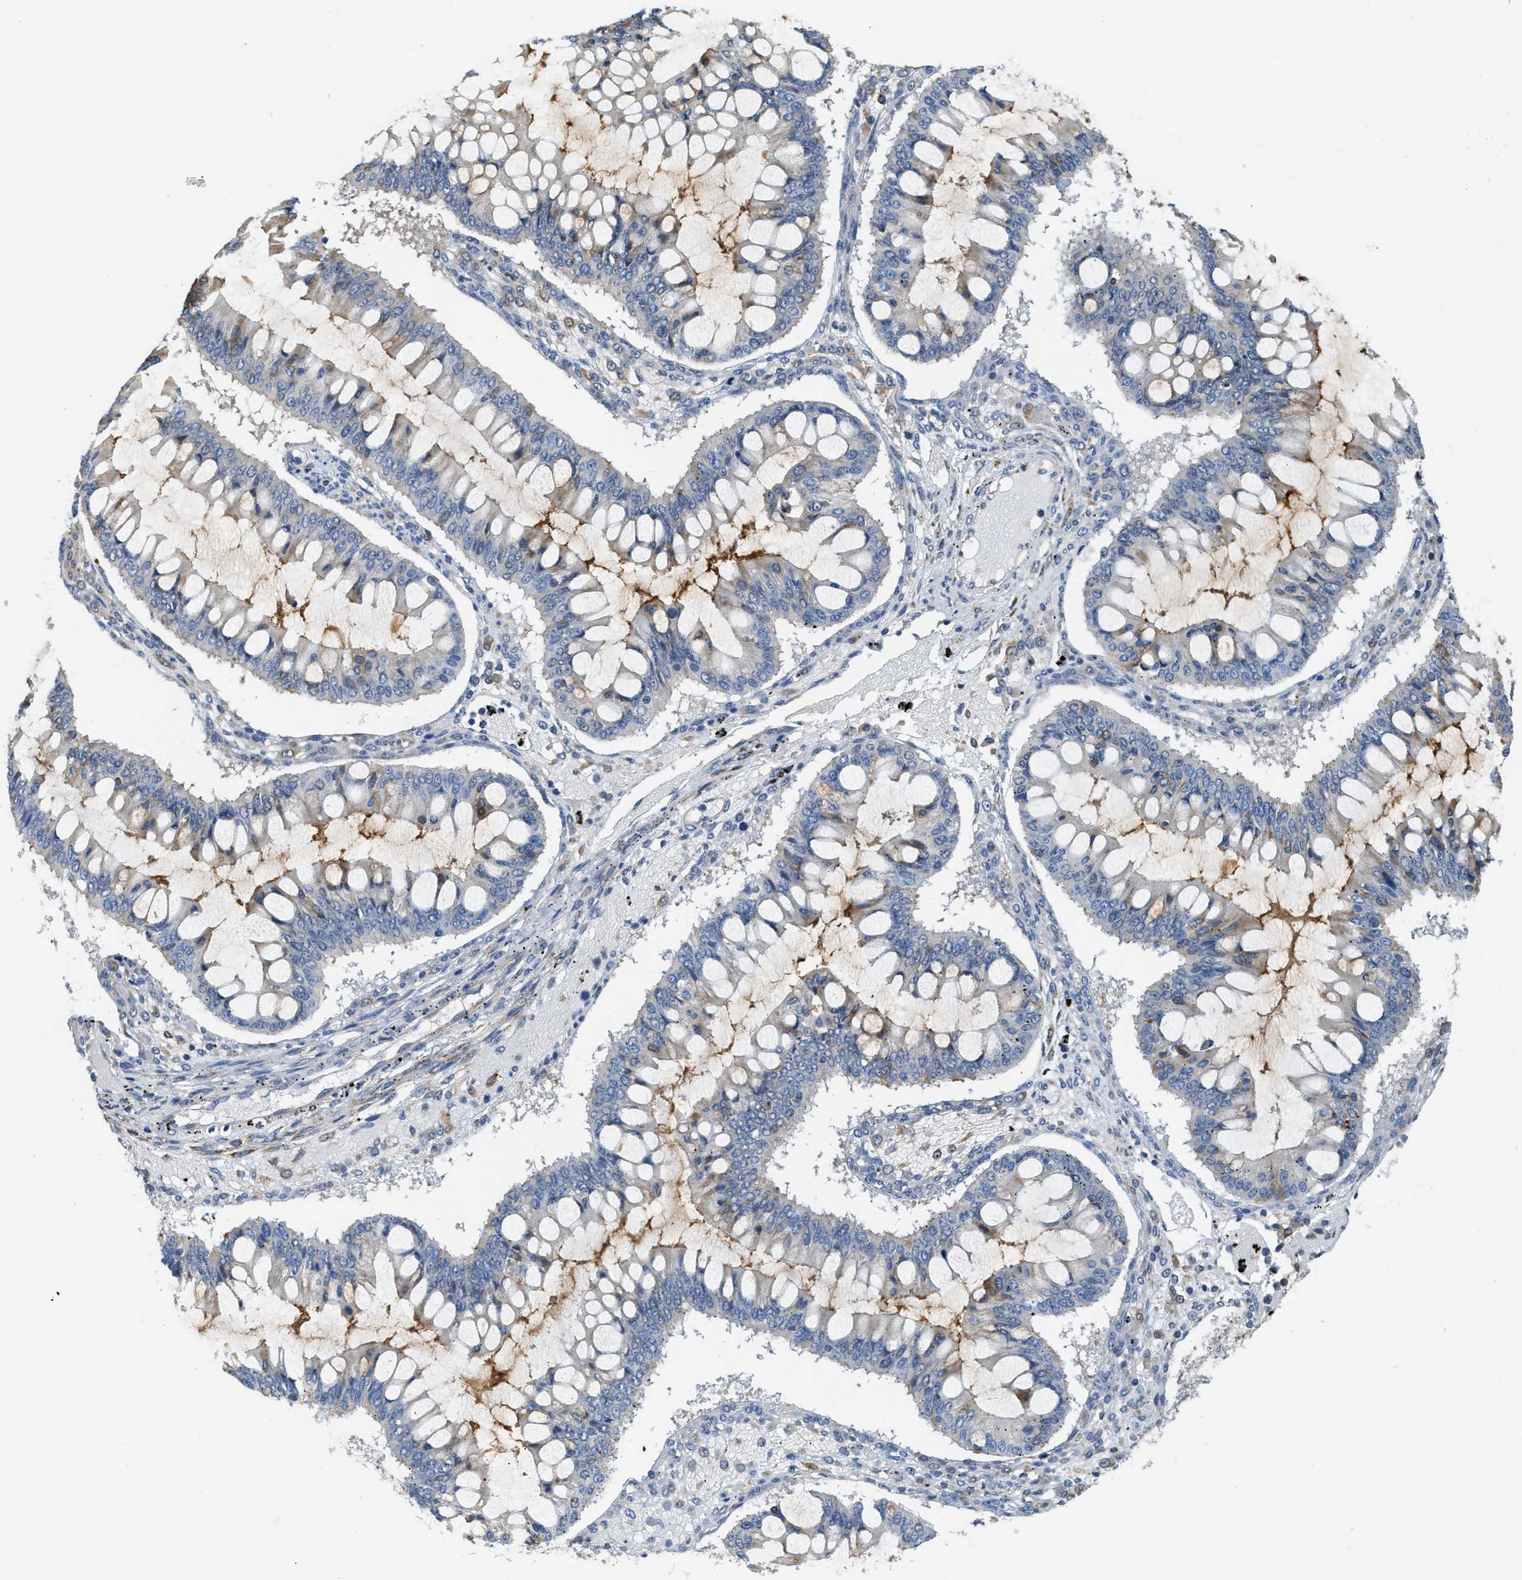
{"staining": {"intensity": "negative", "quantity": "none", "location": "none"}, "tissue": "ovarian cancer", "cell_type": "Tumor cells", "image_type": "cancer", "snomed": [{"axis": "morphology", "description": "Cystadenocarcinoma, mucinous, NOS"}, {"axis": "topography", "description": "Ovary"}], "caption": "The IHC histopathology image has no significant staining in tumor cells of ovarian cancer (mucinous cystadenocarcinoma) tissue. The staining is performed using DAB brown chromogen with nuclei counter-stained in using hematoxylin.", "gene": "STARD3NL", "patient": {"sex": "female", "age": 73}}